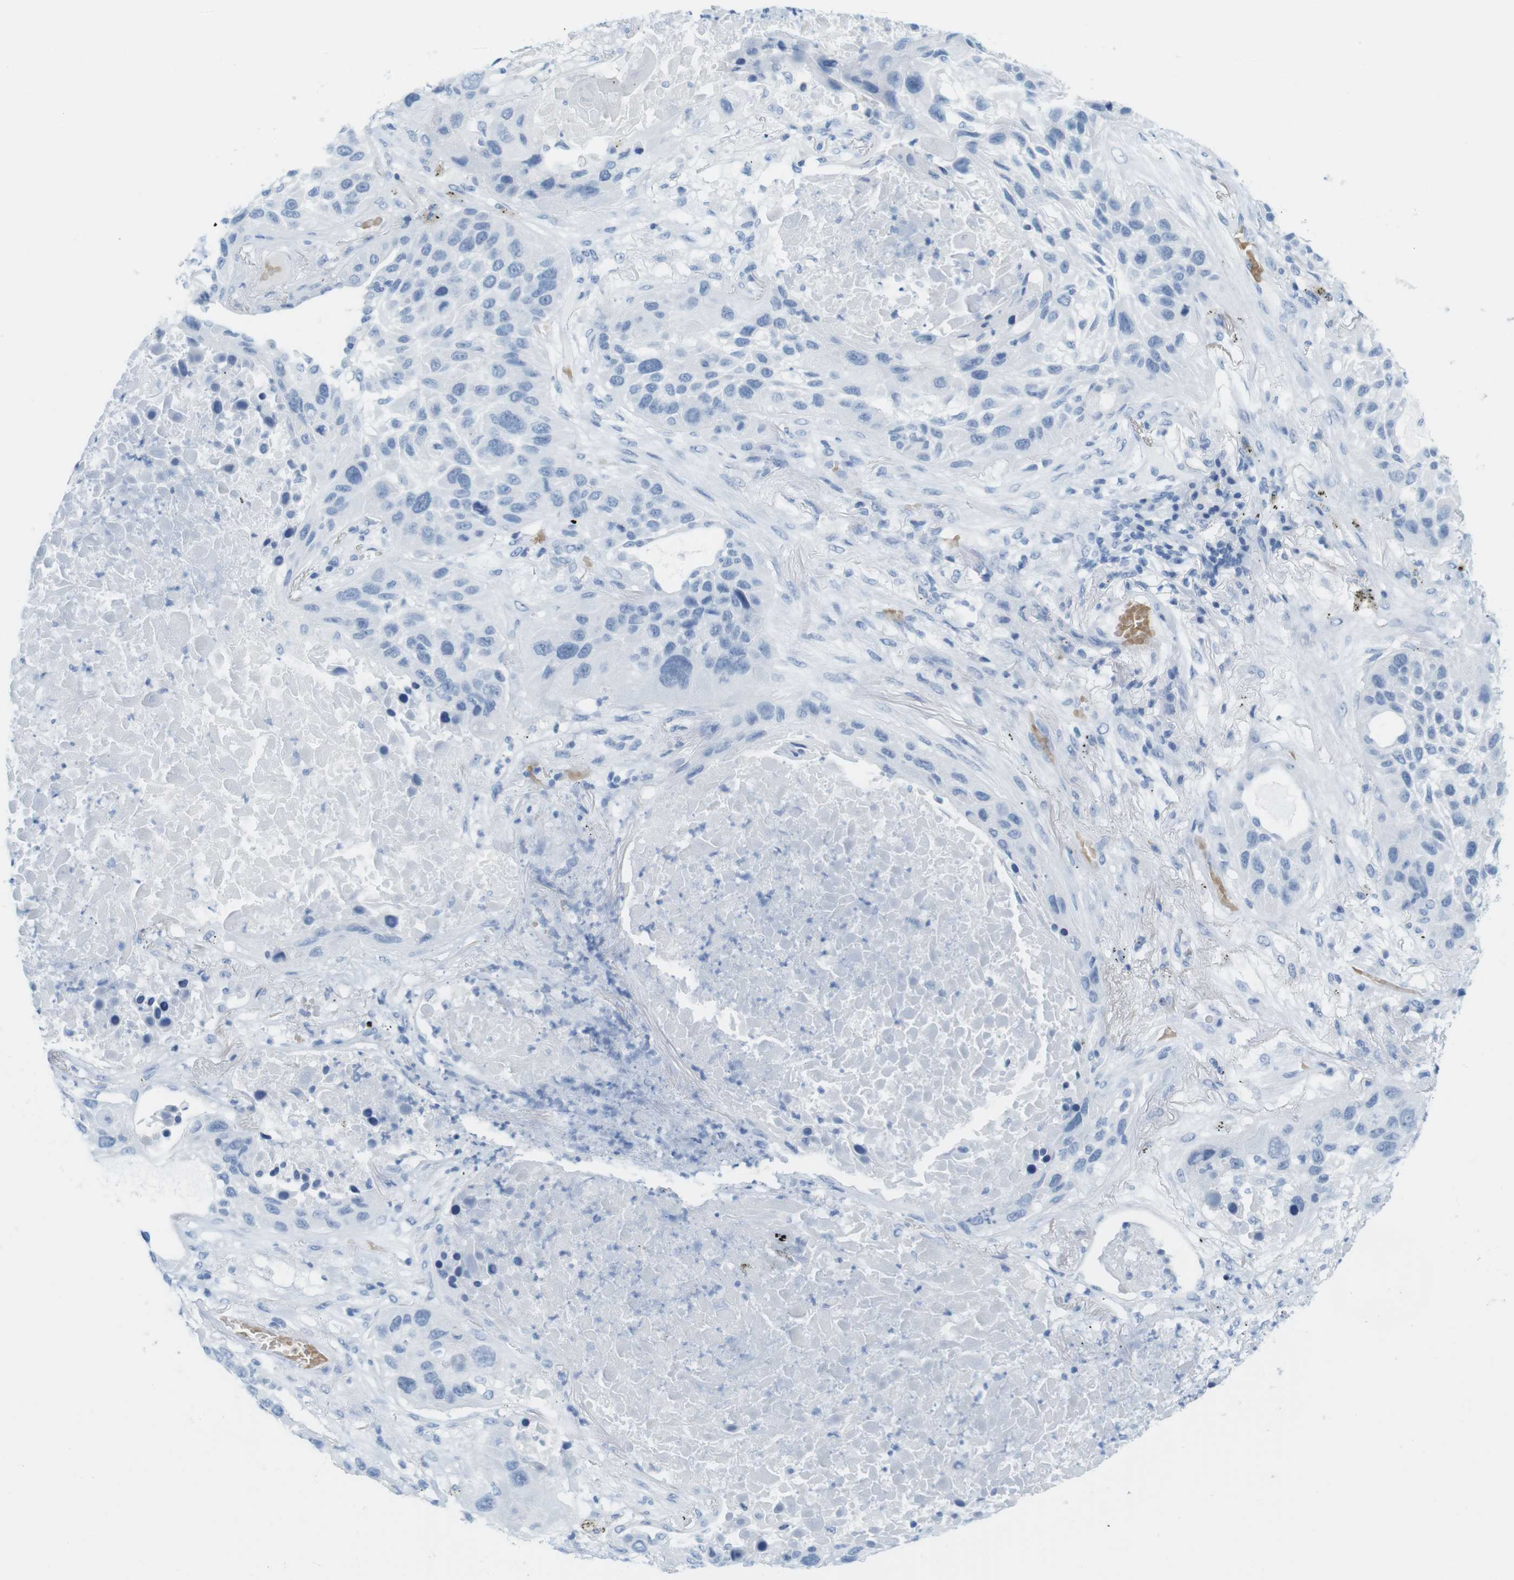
{"staining": {"intensity": "negative", "quantity": "none", "location": "none"}, "tissue": "lung cancer", "cell_type": "Tumor cells", "image_type": "cancer", "snomed": [{"axis": "morphology", "description": "Squamous cell carcinoma, NOS"}, {"axis": "topography", "description": "Lung"}], "caption": "Image shows no protein expression in tumor cells of lung cancer tissue. The staining was performed using DAB (3,3'-diaminobenzidine) to visualize the protein expression in brown, while the nuclei were stained in blue with hematoxylin (Magnification: 20x).", "gene": "TNNT2", "patient": {"sex": "male", "age": 57}}